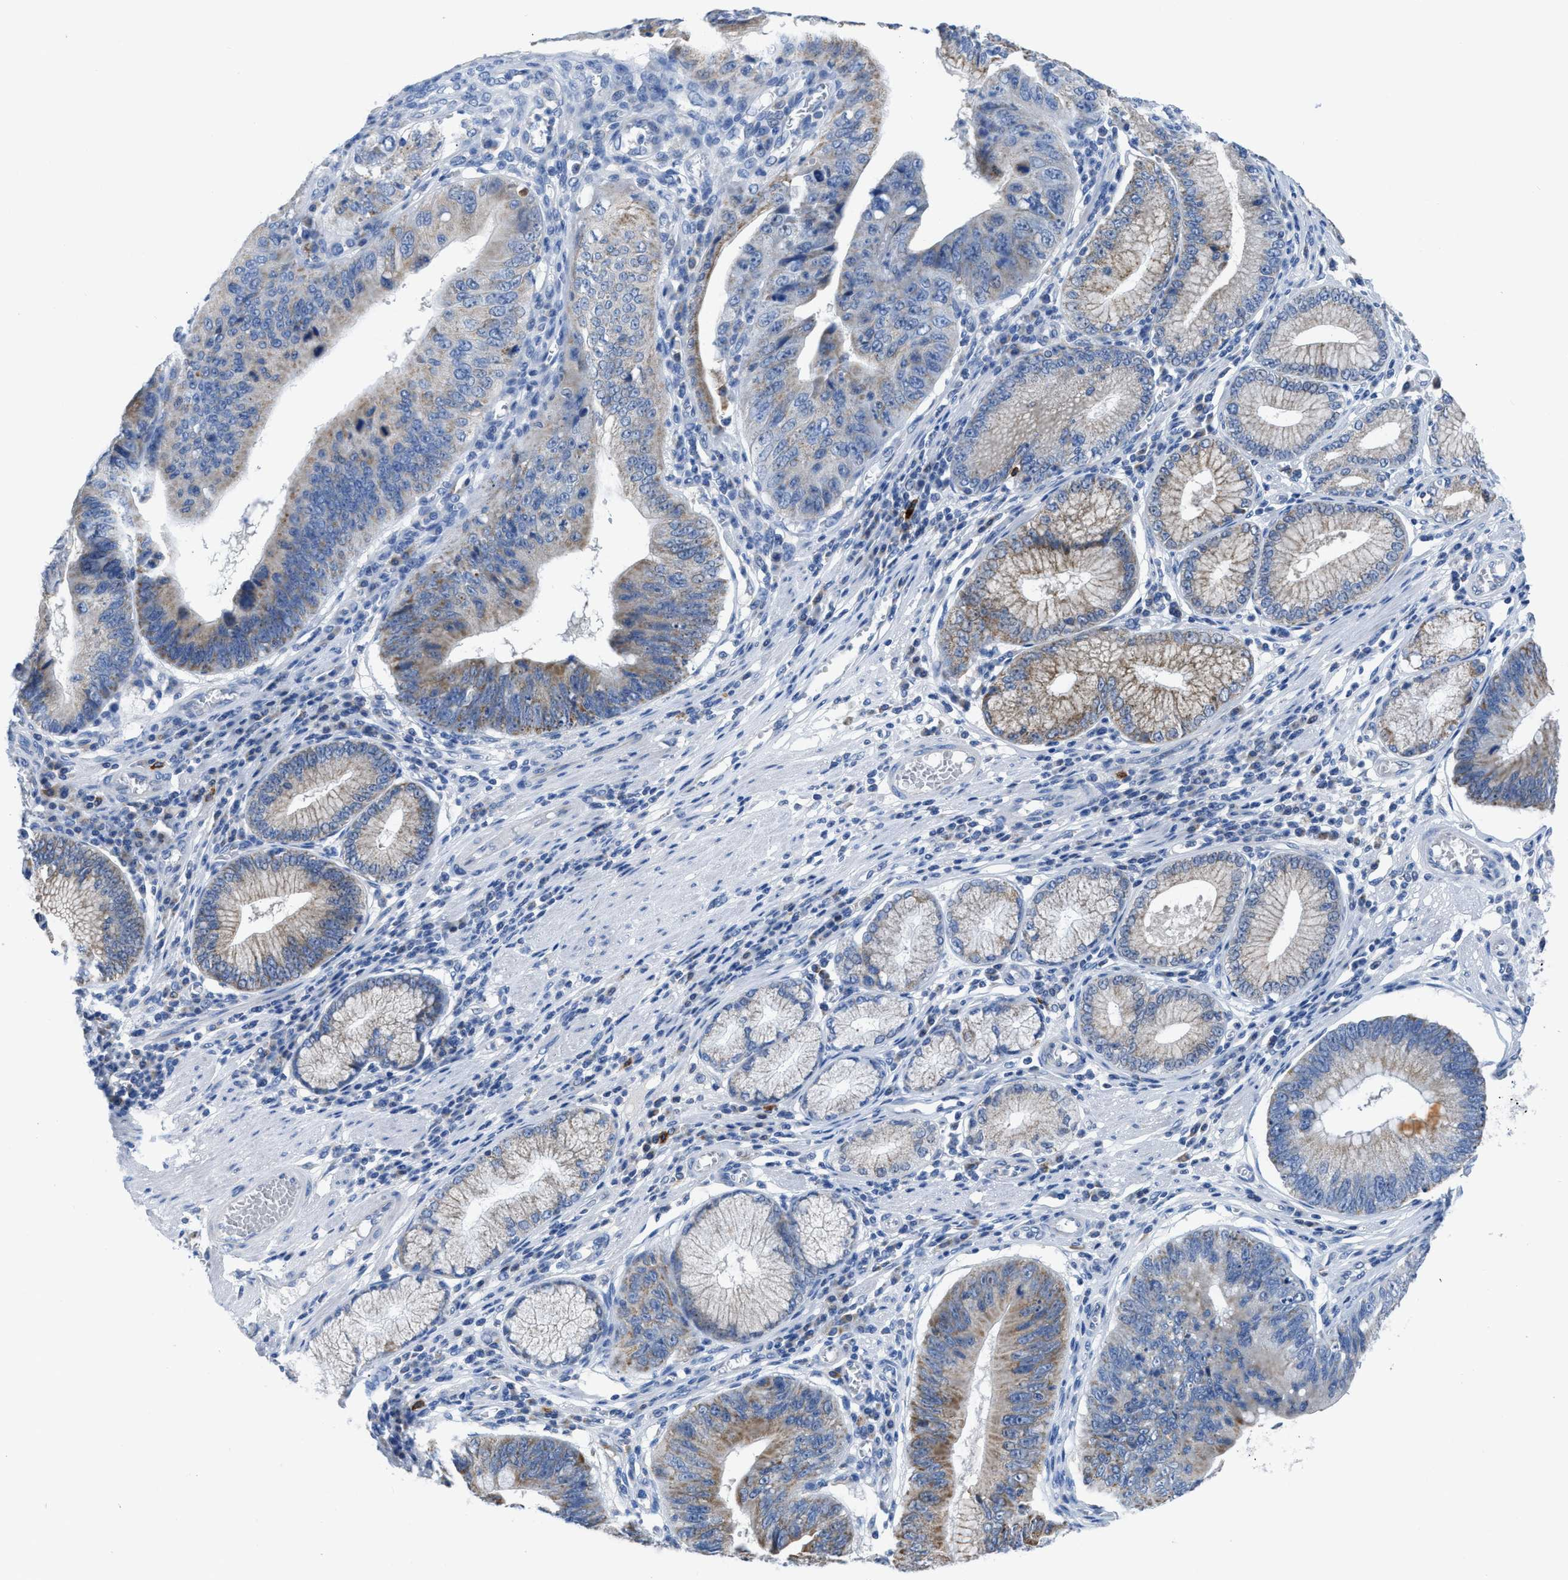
{"staining": {"intensity": "moderate", "quantity": "<25%", "location": "cytoplasmic/membranous"}, "tissue": "stomach cancer", "cell_type": "Tumor cells", "image_type": "cancer", "snomed": [{"axis": "morphology", "description": "Adenocarcinoma, NOS"}, {"axis": "topography", "description": "Stomach"}], "caption": "Tumor cells show low levels of moderate cytoplasmic/membranous positivity in about <25% of cells in stomach adenocarcinoma.", "gene": "ETFA", "patient": {"sex": "male", "age": 59}}